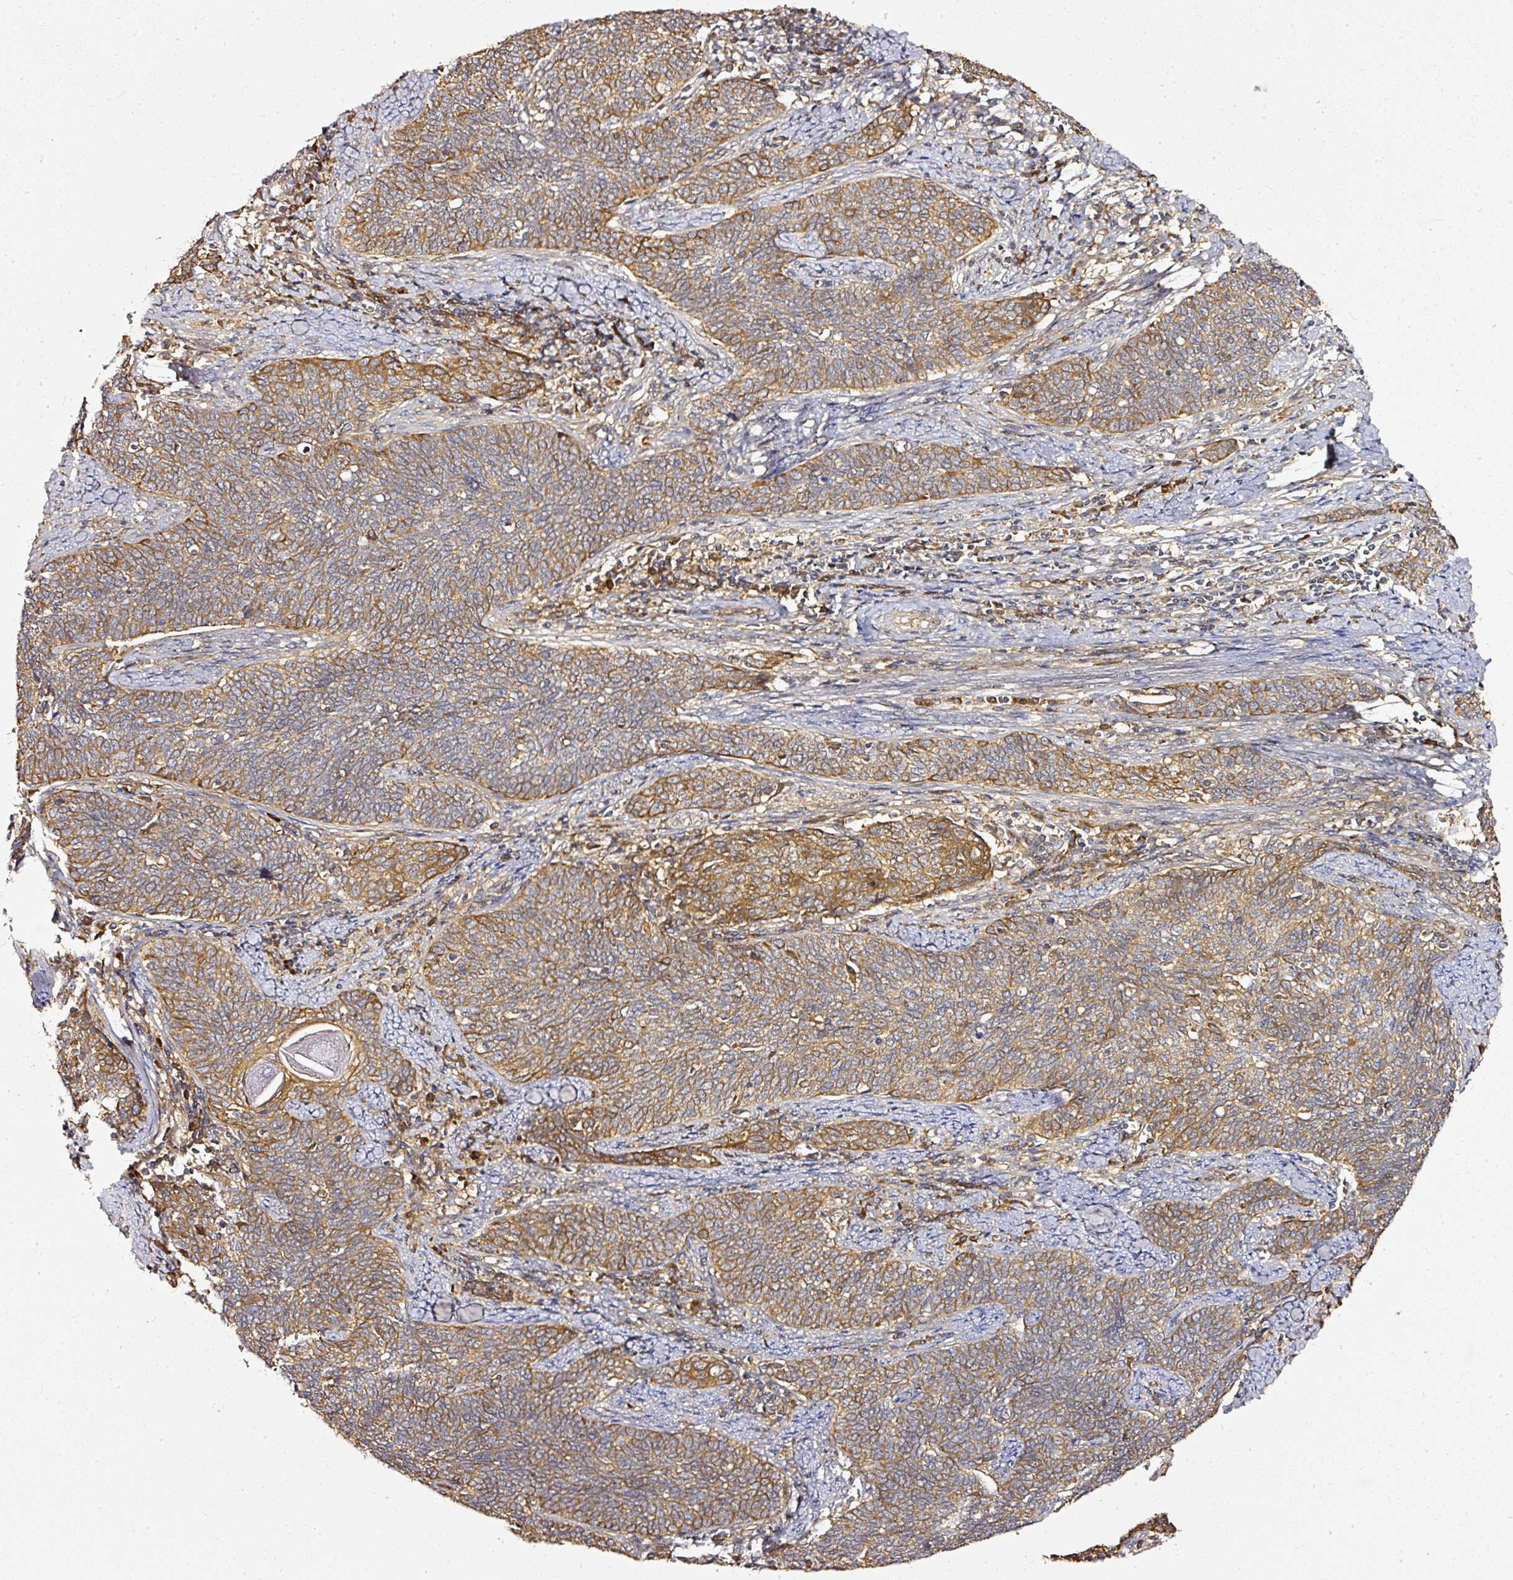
{"staining": {"intensity": "moderate", "quantity": ">75%", "location": "cytoplasmic/membranous"}, "tissue": "cervical cancer", "cell_type": "Tumor cells", "image_type": "cancer", "snomed": [{"axis": "morphology", "description": "Squamous cell carcinoma, NOS"}, {"axis": "topography", "description": "Cervix"}], "caption": "DAB (3,3'-diaminobenzidine) immunohistochemical staining of human squamous cell carcinoma (cervical) displays moderate cytoplasmic/membranous protein expression in about >75% of tumor cells.", "gene": "MIF4GD", "patient": {"sex": "female", "age": 39}}